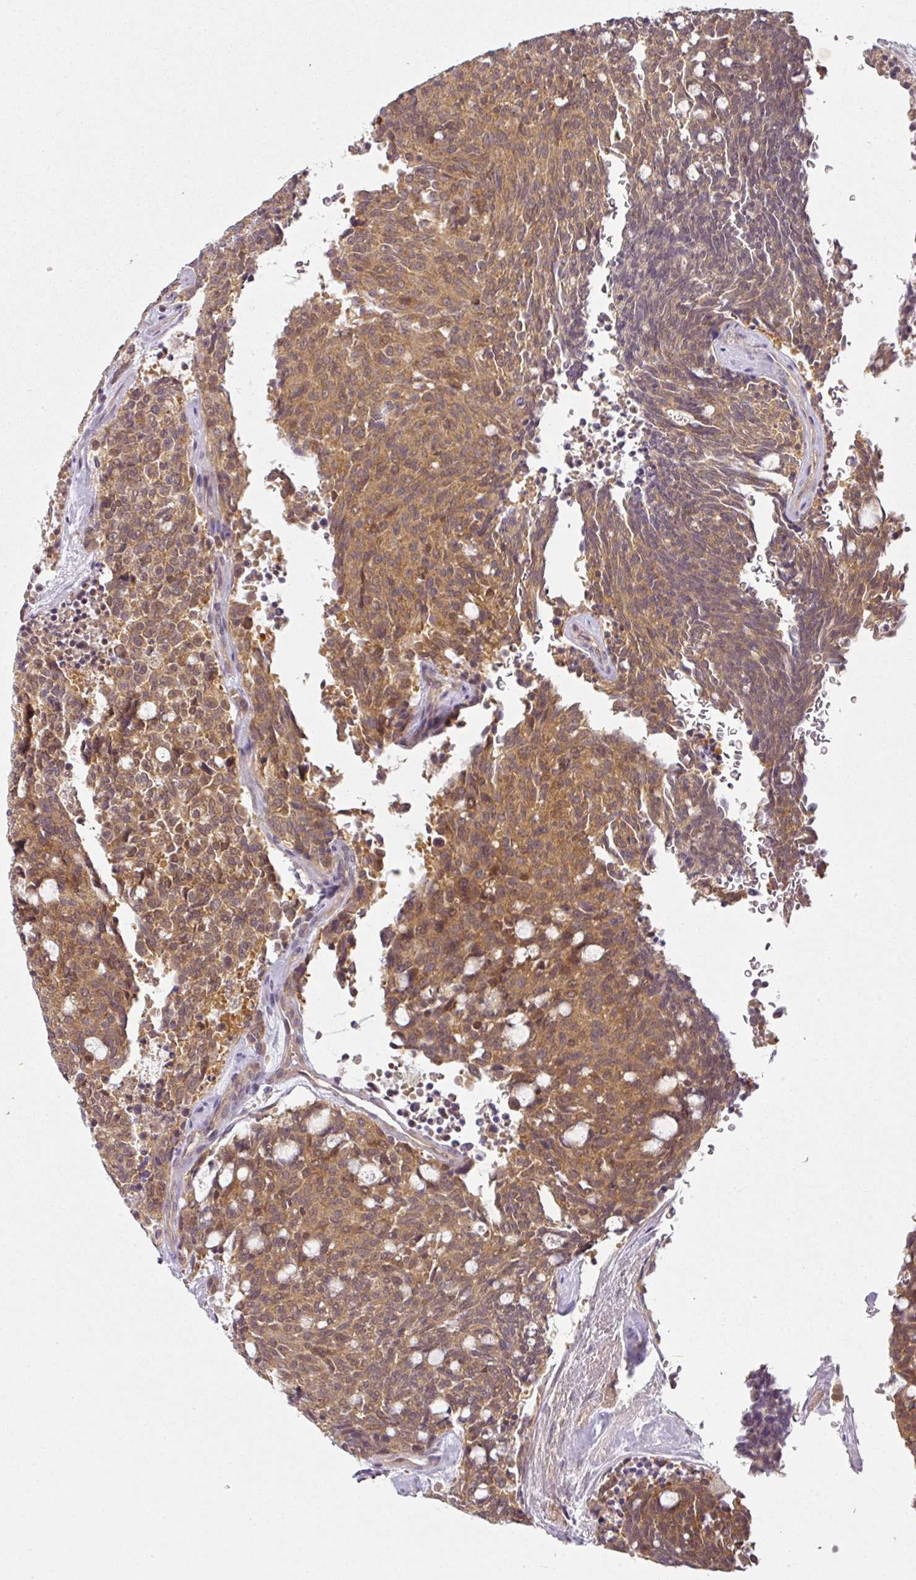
{"staining": {"intensity": "moderate", "quantity": ">75%", "location": "cytoplasmic/membranous"}, "tissue": "carcinoid", "cell_type": "Tumor cells", "image_type": "cancer", "snomed": [{"axis": "morphology", "description": "Carcinoid, malignant, NOS"}, {"axis": "topography", "description": "Pancreas"}], "caption": "Immunohistochemical staining of human carcinoid (malignant) demonstrates medium levels of moderate cytoplasmic/membranous protein staining in about >75% of tumor cells.", "gene": "MAP2K2", "patient": {"sex": "female", "age": 54}}